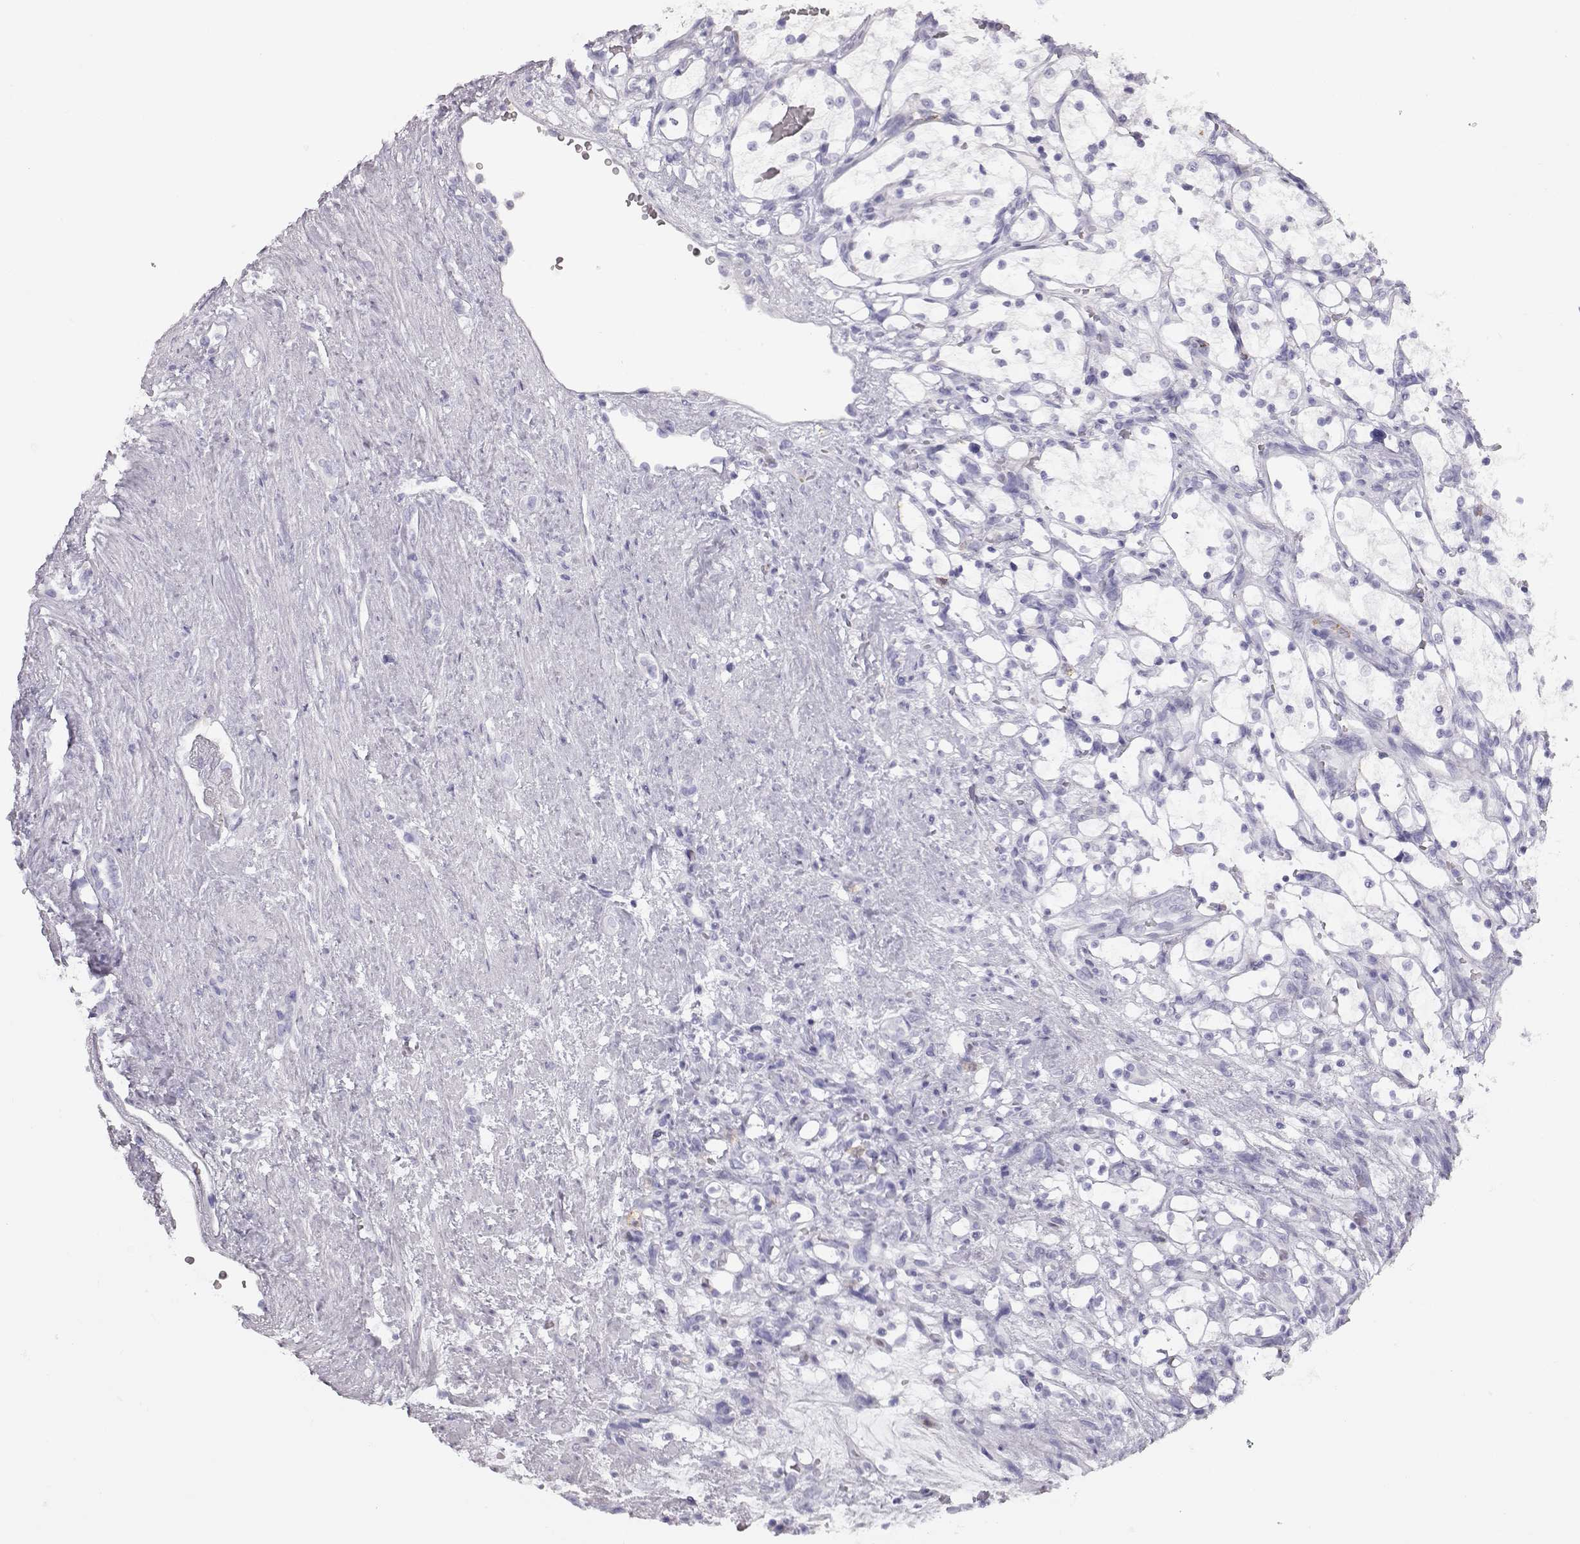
{"staining": {"intensity": "negative", "quantity": "none", "location": "none"}, "tissue": "renal cancer", "cell_type": "Tumor cells", "image_type": "cancer", "snomed": [{"axis": "morphology", "description": "Adenocarcinoma, NOS"}, {"axis": "topography", "description": "Kidney"}], "caption": "This is an IHC photomicrograph of human renal cancer (adenocarcinoma). There is no expression in tumor cells.", "gene": "MIP", "patient": {"sex": "female", "age": 69}}